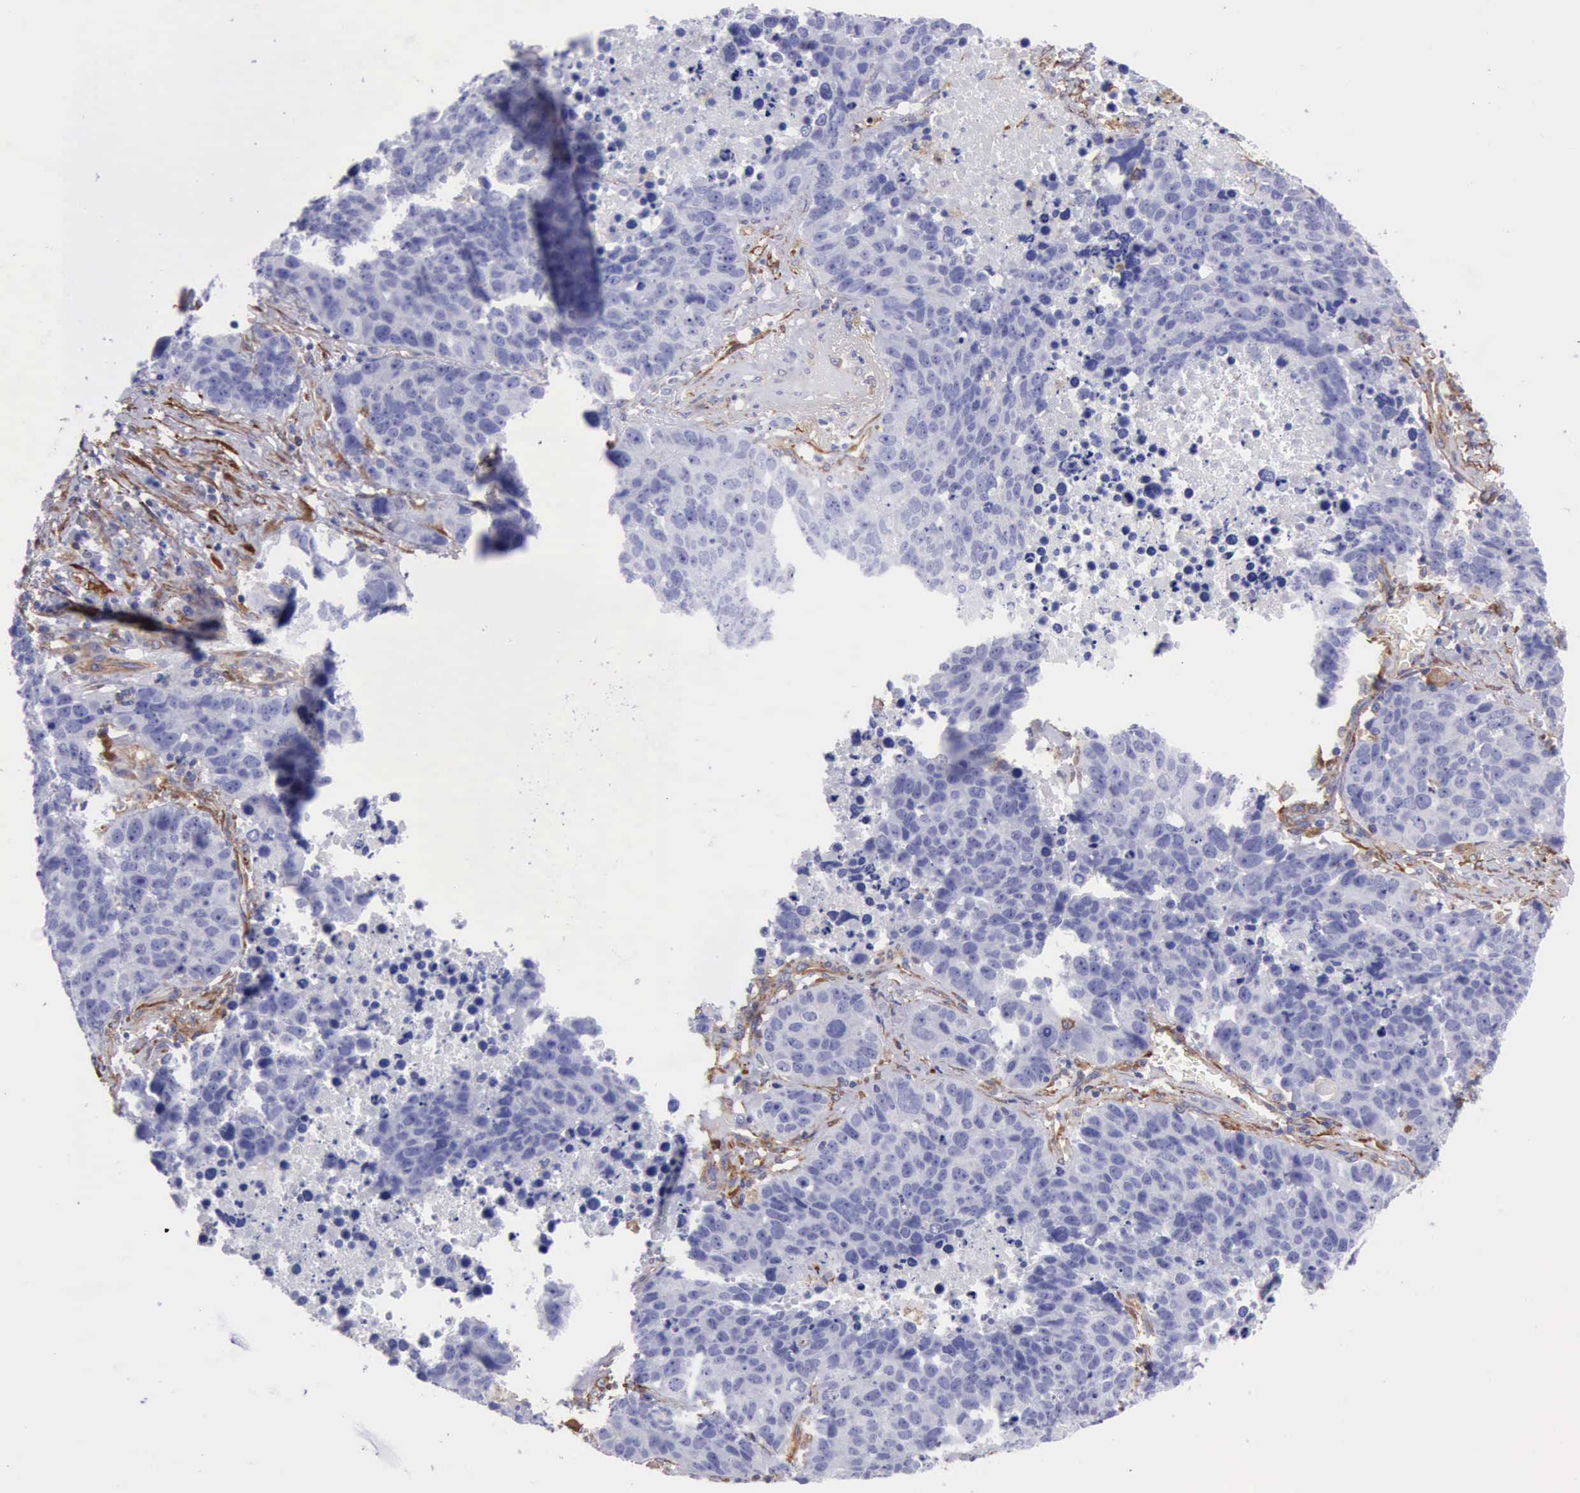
{"staining": {"intensity": "negative", "quantity": "none", "location": "none"}, "tissue": "lung cancer", "cell_type": "Tumor cells", "image_type": "cancer", "snomed": [{"axis": "morphology", "description": "Carcinoid, malignant, NOS"}, {"axis": "topography", "description": "Lung"}], "caption": "A photomicrograph of lung cancer (carcinoid (malignant)) stained for a protein demonstrates no brown staining in tumor cells.", "gene": "FLNA", "patient": {"sex": "male", "age": 60}}